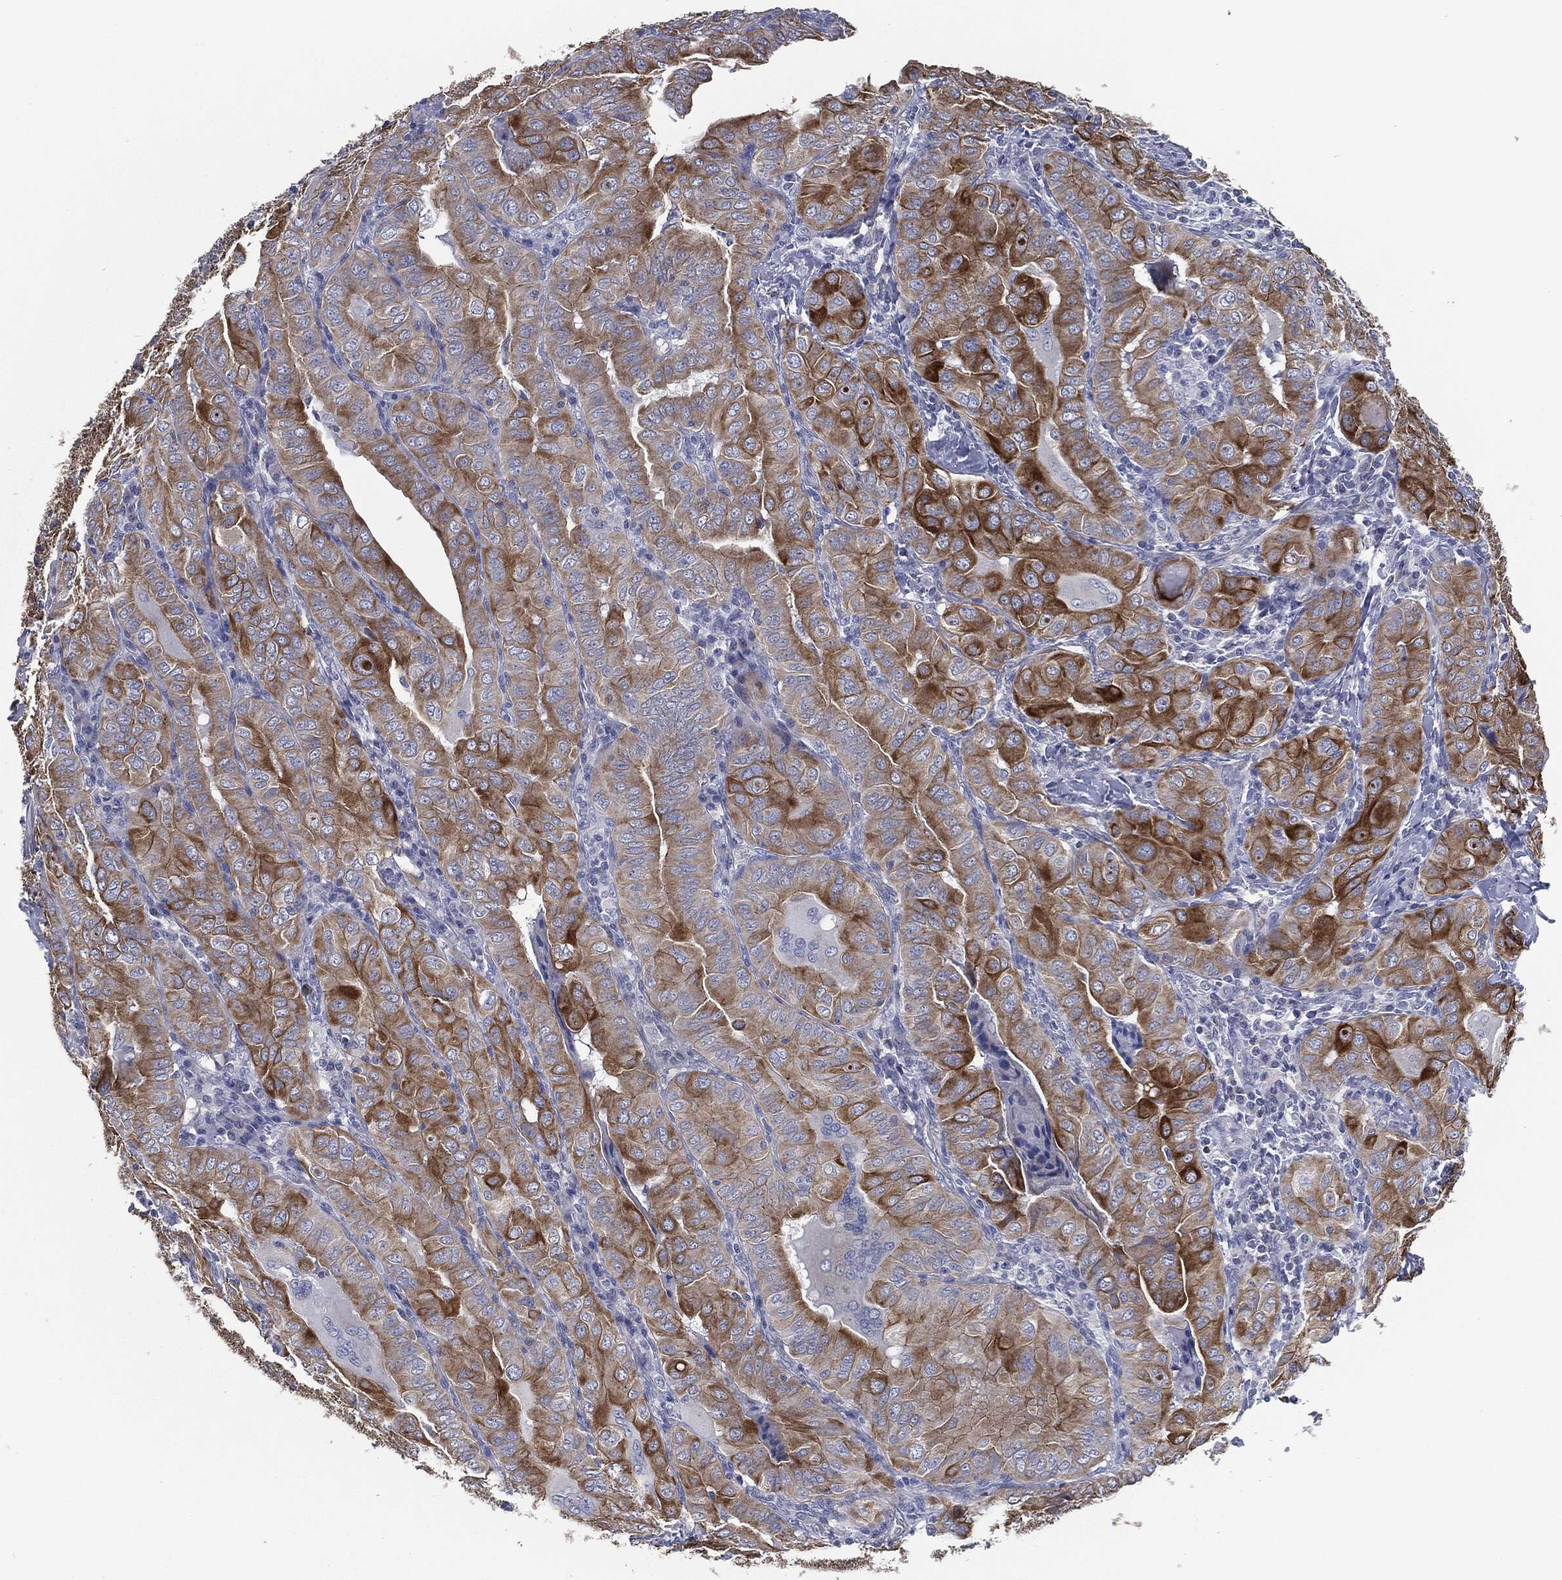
{"staining": {"intensity": "strong", "quantity": "25%-75%", "location": "cytoplasmic/membranous"}, "tissue": "thyroid cancer", "cell_type": "Tumor cells", "image_type": "cancer", "snomed": [{"axis": "morphology", "description": "Papillary adenocarcinoma, NOS"}, {"axis": "topography", "description": "Thyroid gland"}], "caption": "Papillary adenocarcinoma (thyroid) stained with DAB (3,3'-diaminobenzidine) immunohistochemistry (IHC) shows high levels of strong cytoplasmic/membranous expression in approximately 25%-75% of tumor cells.", "gene": "SHROOM2", "patient": {"sex": "female", "age": 37}}